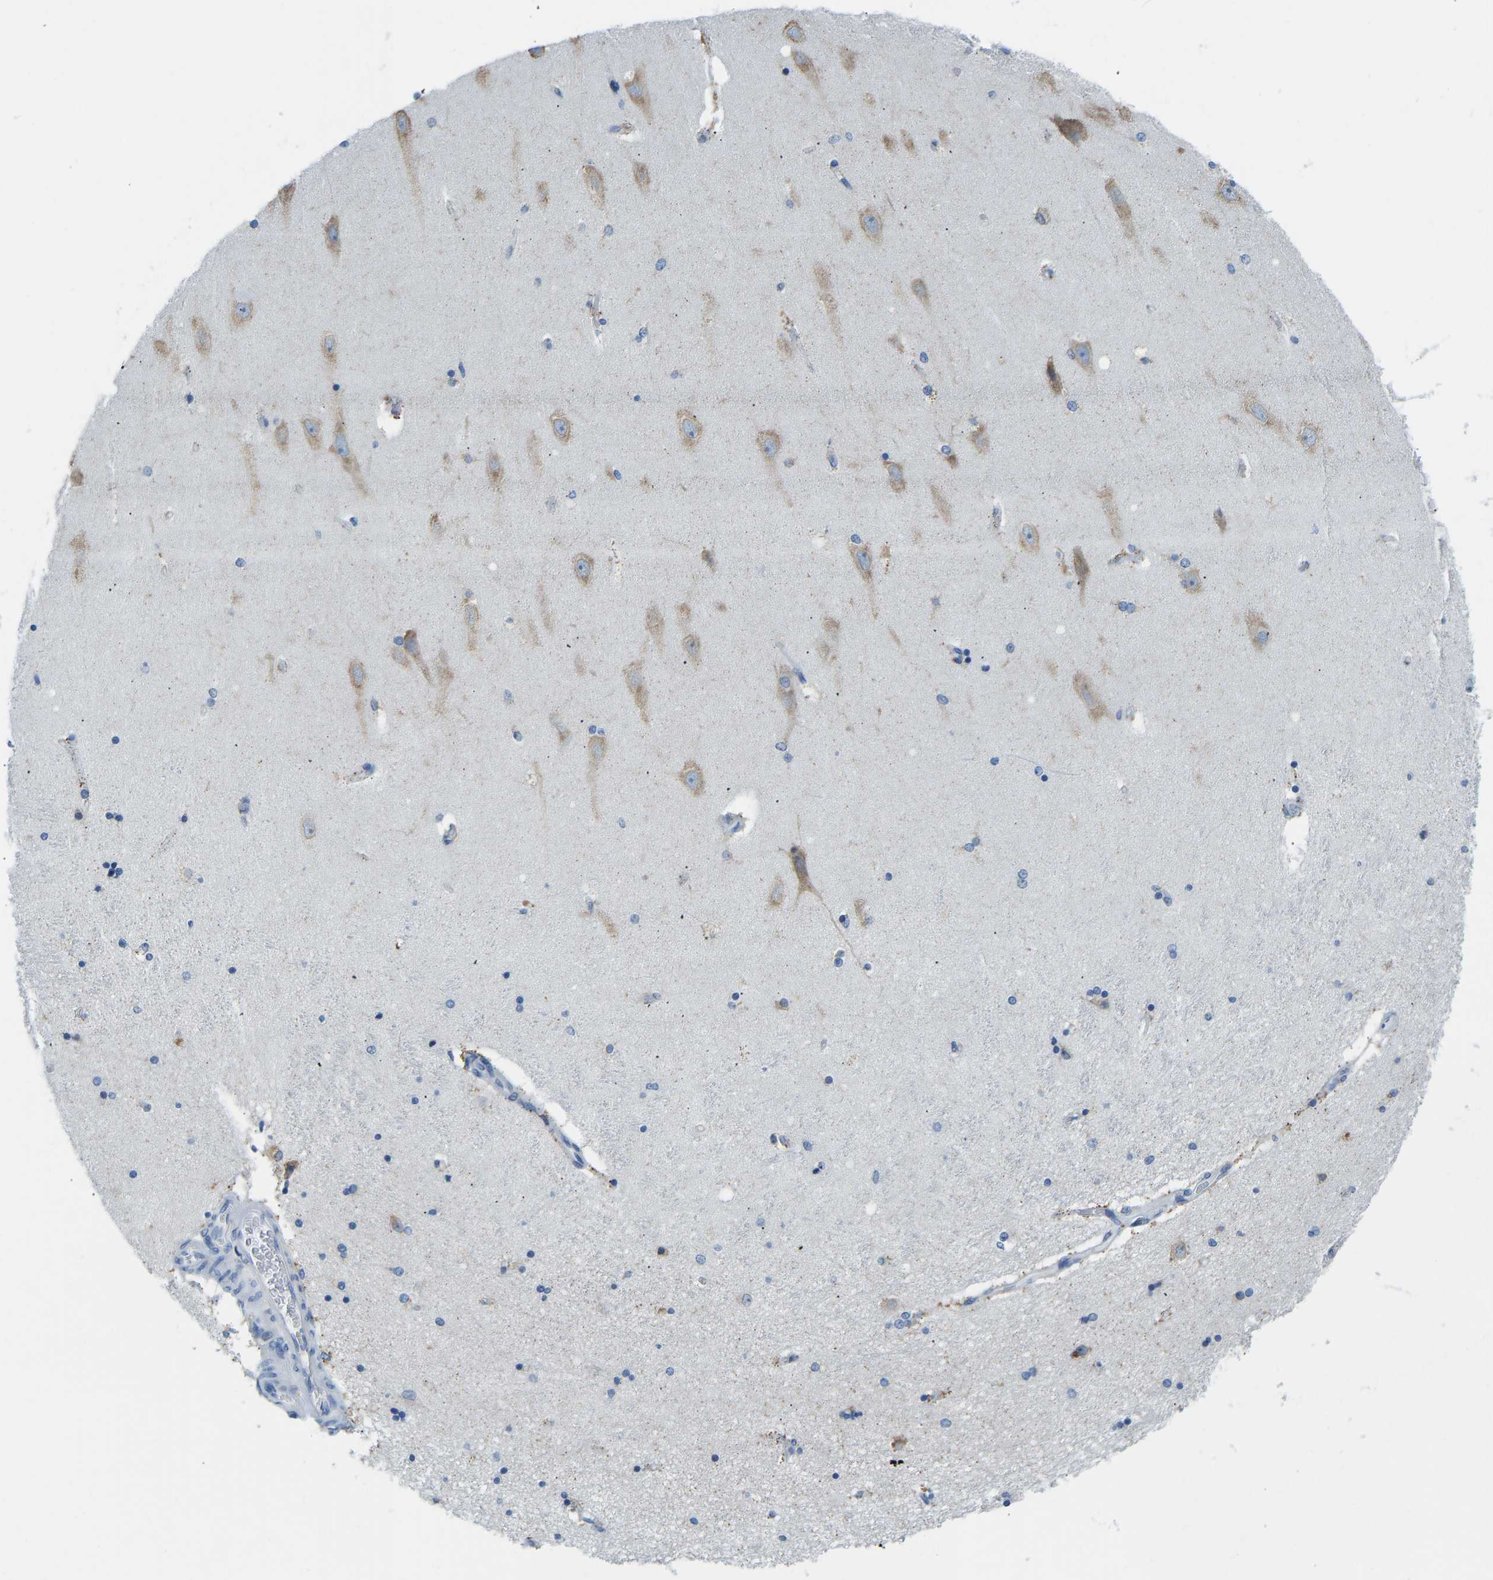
{"staining": {"intensity": "negative", "quantity": "none", "location": "none"}, "tissue": "hippocampus", "cell_type": "Glial cells", "image_type": "normal", "snomed": [{"axis": "morphology", "description": "Normal tissue, NOS"}, {"axis": "topography", "description": "Hippocampus"}], "caption": "IHC image of unremarkable human hippocampus stained for a protein (brown), which exhibits no staining in glial cells. The staining was performed using DAB (3,3'-diaminobenzidine) to visualize the protein expression in brown, while the nuclei were stained in blue with hematoxylin (Magnification: 20x).", "gene": "VRK1", "patient": {"sex": "female", "age": 54}}